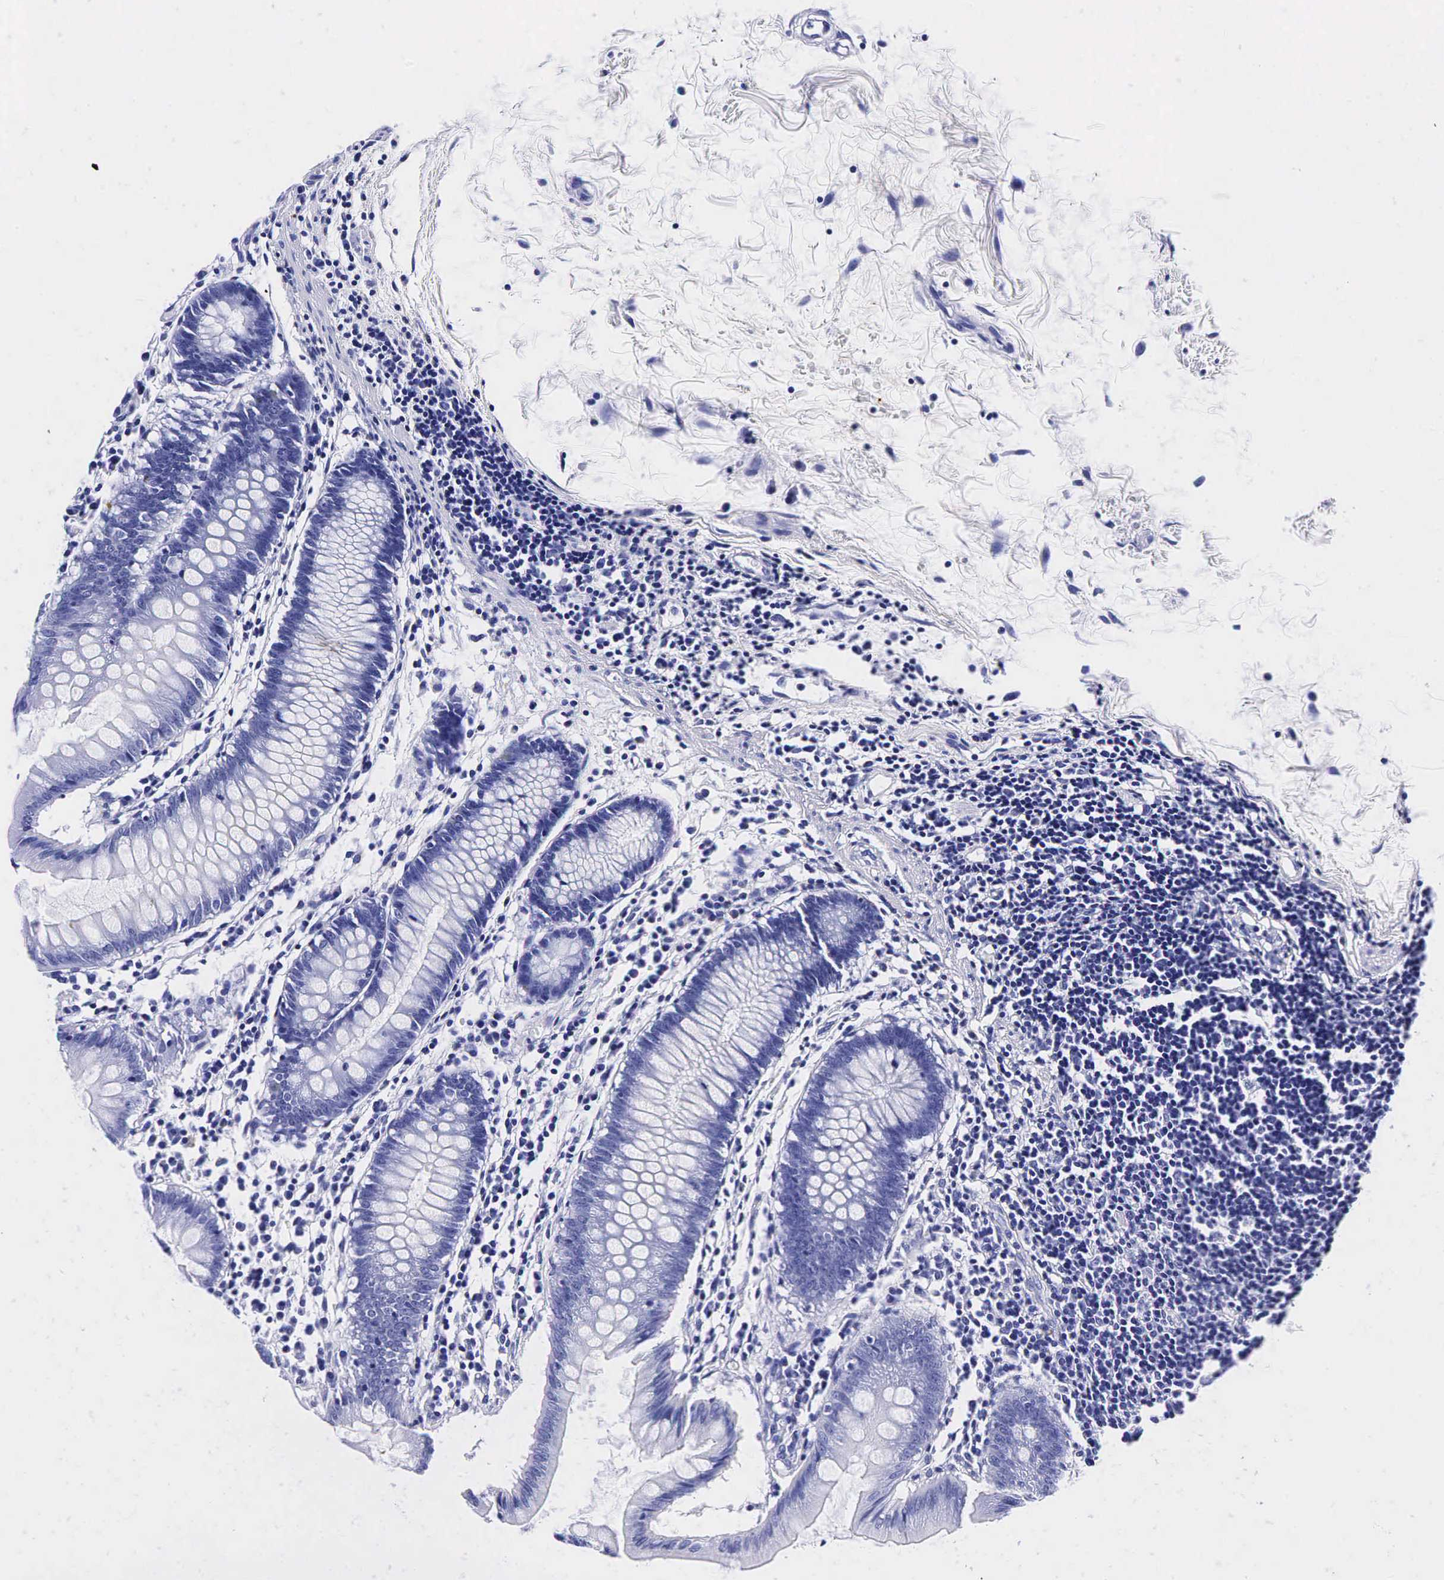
{"staining": {"intensity": "negative", "quantity": "none", "location": "none"}, "tissue": "colon", "cell_type": "Endothelial cells", "image_type": "normal", "snomed": [{"axis": "morphology", "description": "Normal tissue, NOS"}, {"axis": "topography", "description": "Colon"}], "caption": "High magnification brightfield microscopy of benign colon stained with DAB (brown) and counterstained with hematoxylin (blue): endothelial cells show no significant positivity.", "gene": "TG", "patient": {"sex": "female", "age": 55}}